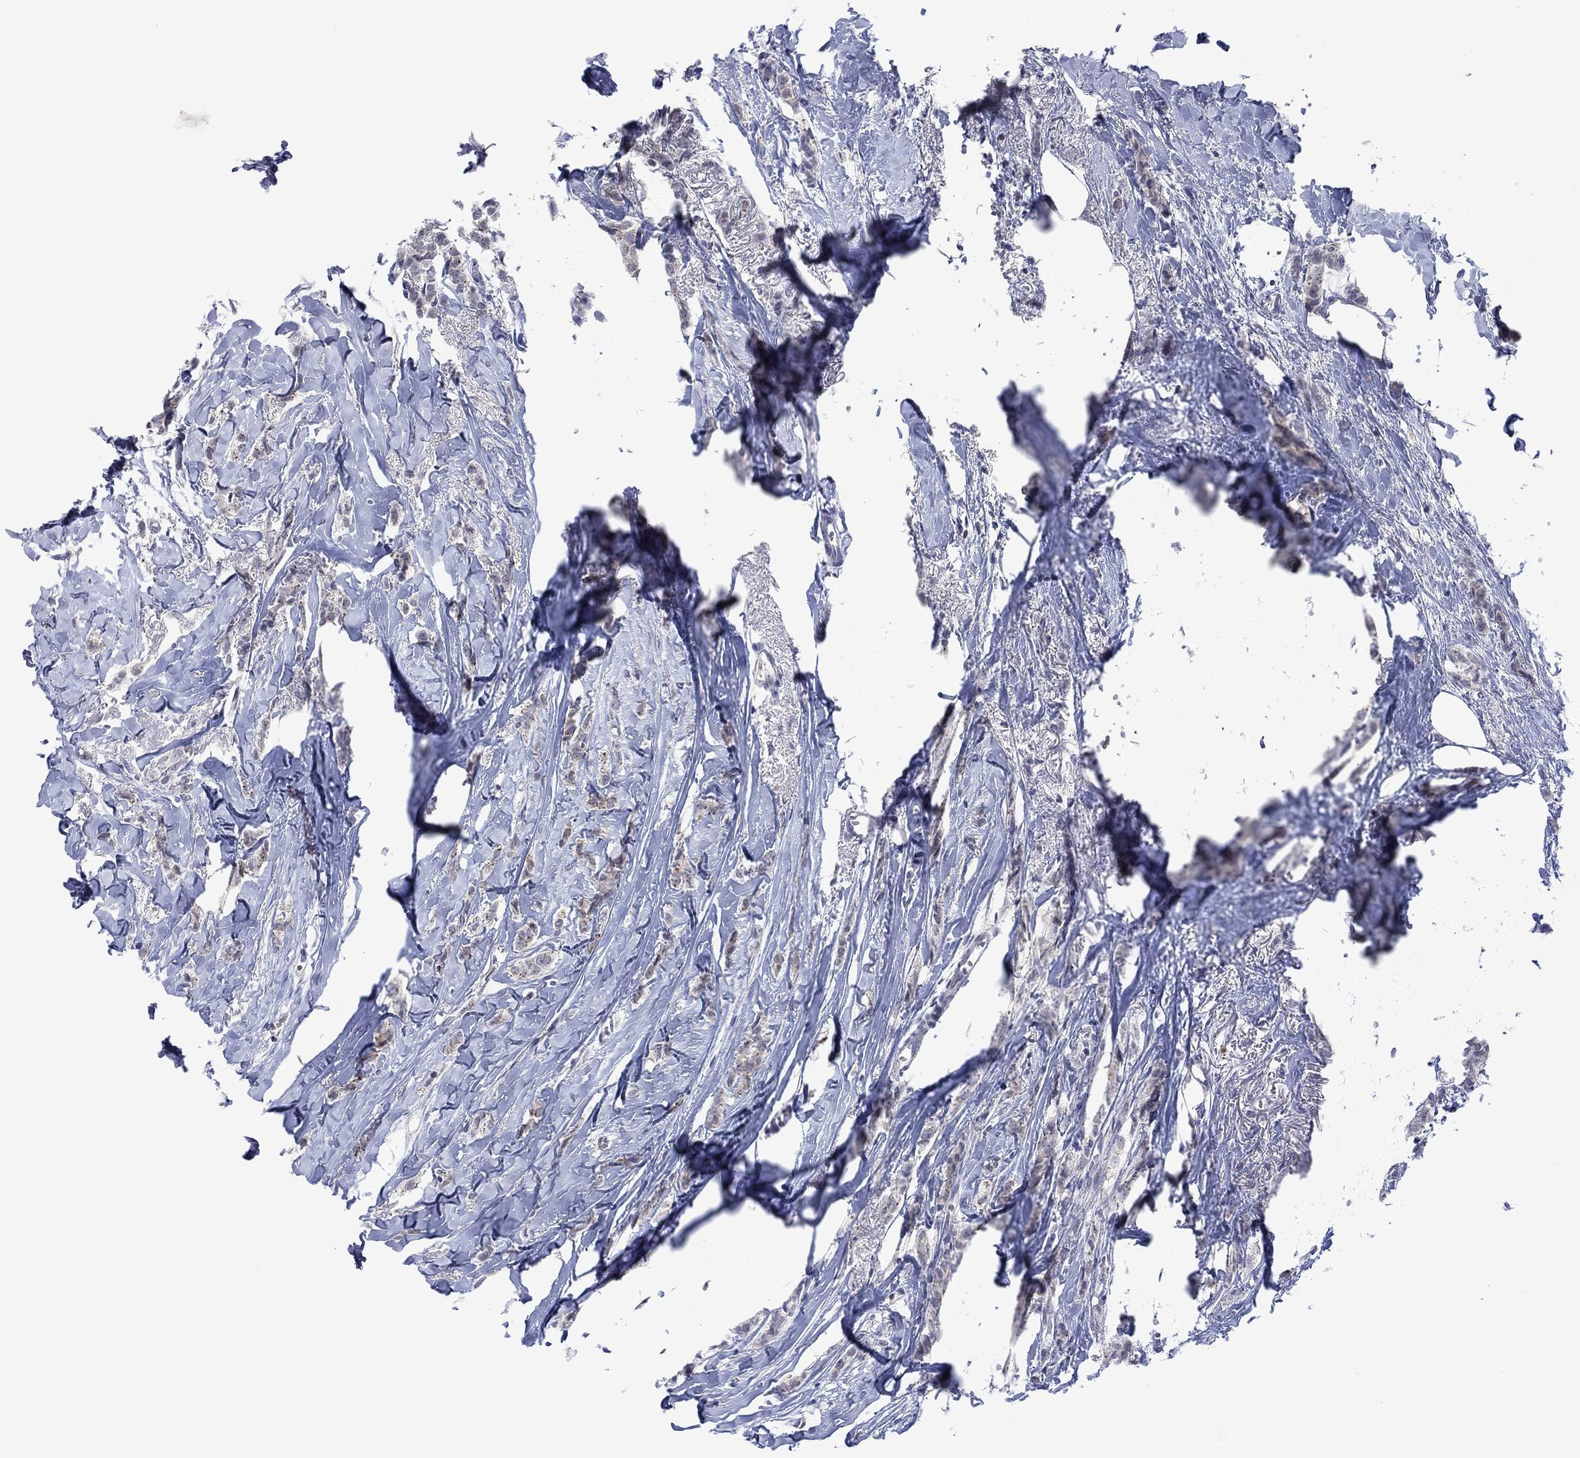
{"staining": {"intensity": "negative", "quantity": "none", "location": "none"}, "tissue": "breast cancer", "cell_type": "Tumor cells", "image_type": "cancer", "snomed": [{"axis": "morphology", "description": "Duct carcinoma"}, {"axis": "topography", "description": "Breast"}], "caption": "Immunohistochemistry (IHC) photomicrograph of neoplastic tissue: human breast cancer (invasive ductal carcinoma) stained with DAB shows no significant protein staining in tumor cells.", "gene": "AGL", "patient": {"sex": "female", "age": 85}}